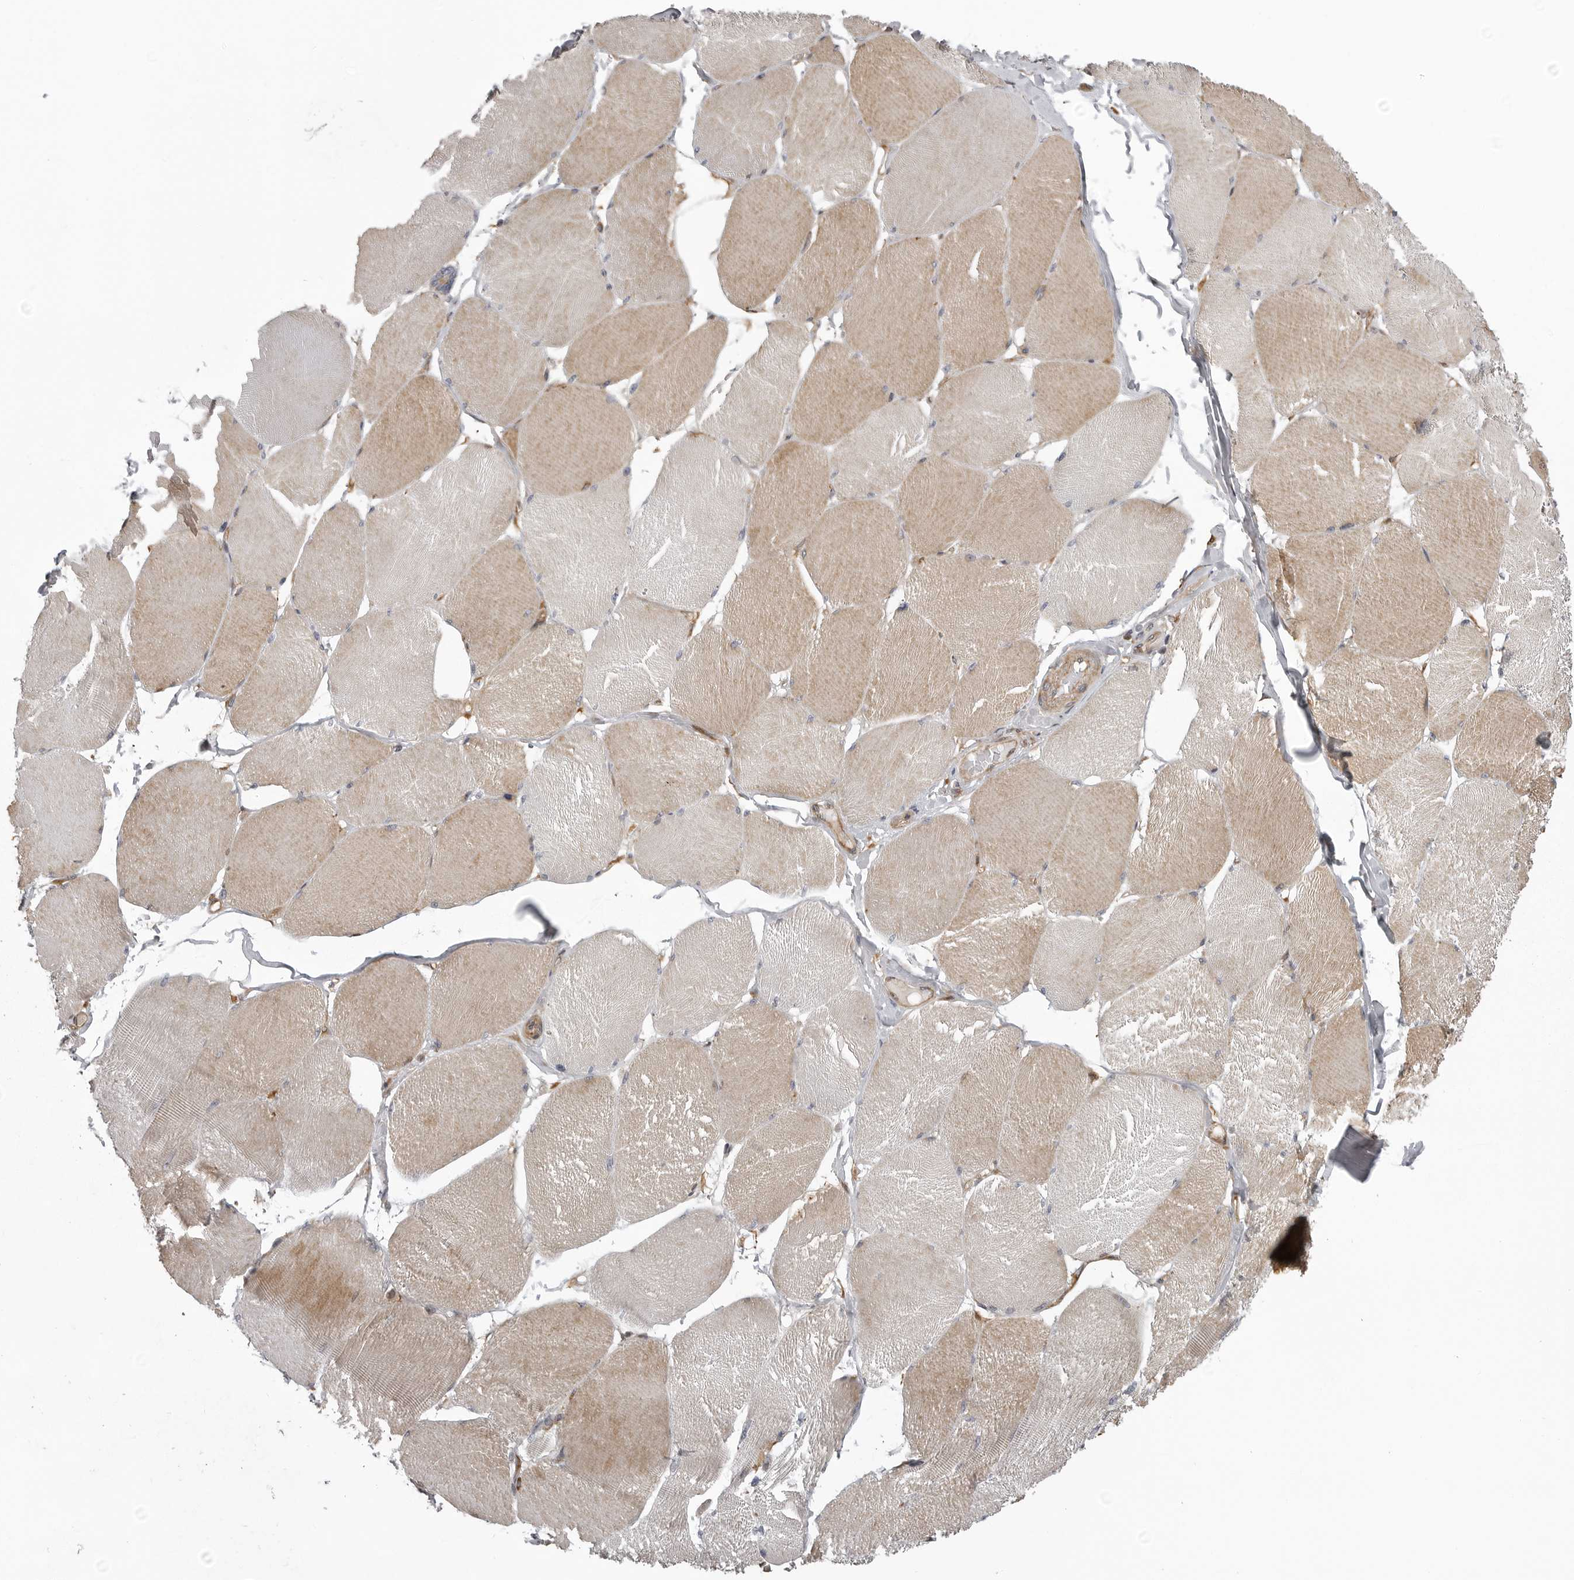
{"staining": {"intensity": "moderate", "quantity": "25%-75%", "location": "cytoplasmic/membranous"}, "tissue": "skeletal muscle", "cell_type": "Myocytes", "image_type": "normal", "snomed": [{"axis": "morphology", "description": "Normal tissue, NOS"}, {"axis": "topography", "description": "Skin"}, {"axis": "topography", "description": "Skeletal muscle"}], "caption": "Brown immunohistochemical staining in normal human skeletal muscle shows moderate cytoplasmic/membranous expression in approximately 25%-75% of myocytes.", "gene": "ZNRF1", "patient": {"sex": "male", "age": 83}}